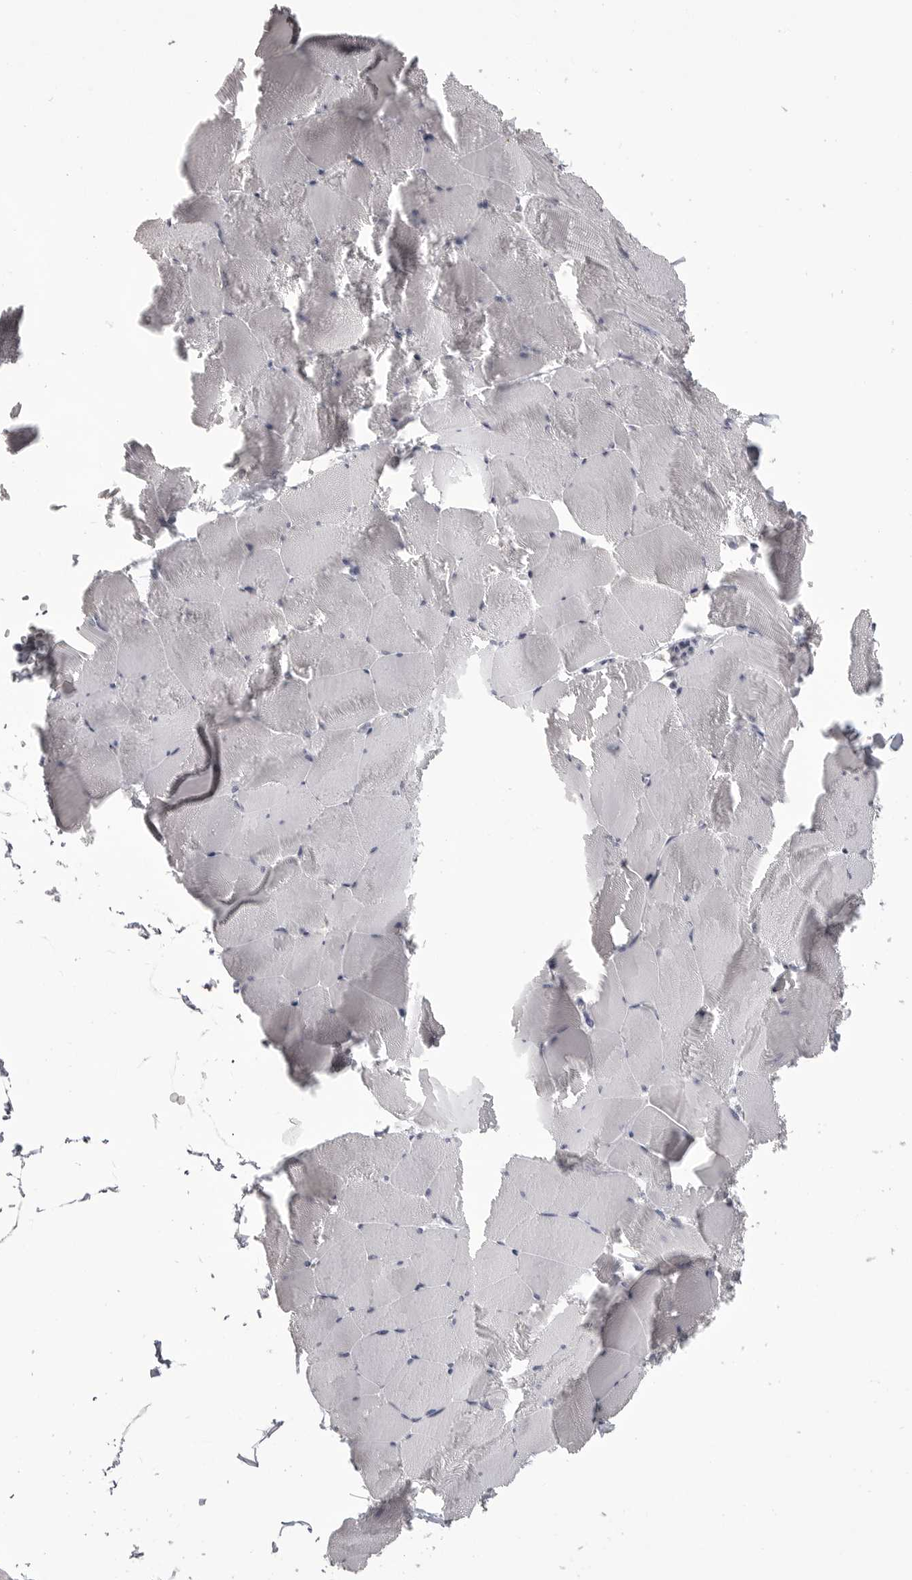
{"staining": {"intensity": "negative", "quantity": "none", "location": "none"}, "tissue": "skeletal muscle", "cell_type": "Myocytes", "image_type": "normal", "snomed": [{"axis": "morphology", "description": "Normal tissue, NOS"}, {"axis": "topography", "description": "Skeletal muscle"}], "caption": "Immunohistochemistry photomicrograph of benign skeletal muscle stained for a protein (brown), which displays no staining in myocytes. (Stains: DAB immunohistochemistry with hematoxylin counter stain, Microscopy: brightfield microscopy at high magnification).", "gene": "TIMP1", "patient": {"sex": "male", "age": 62}}